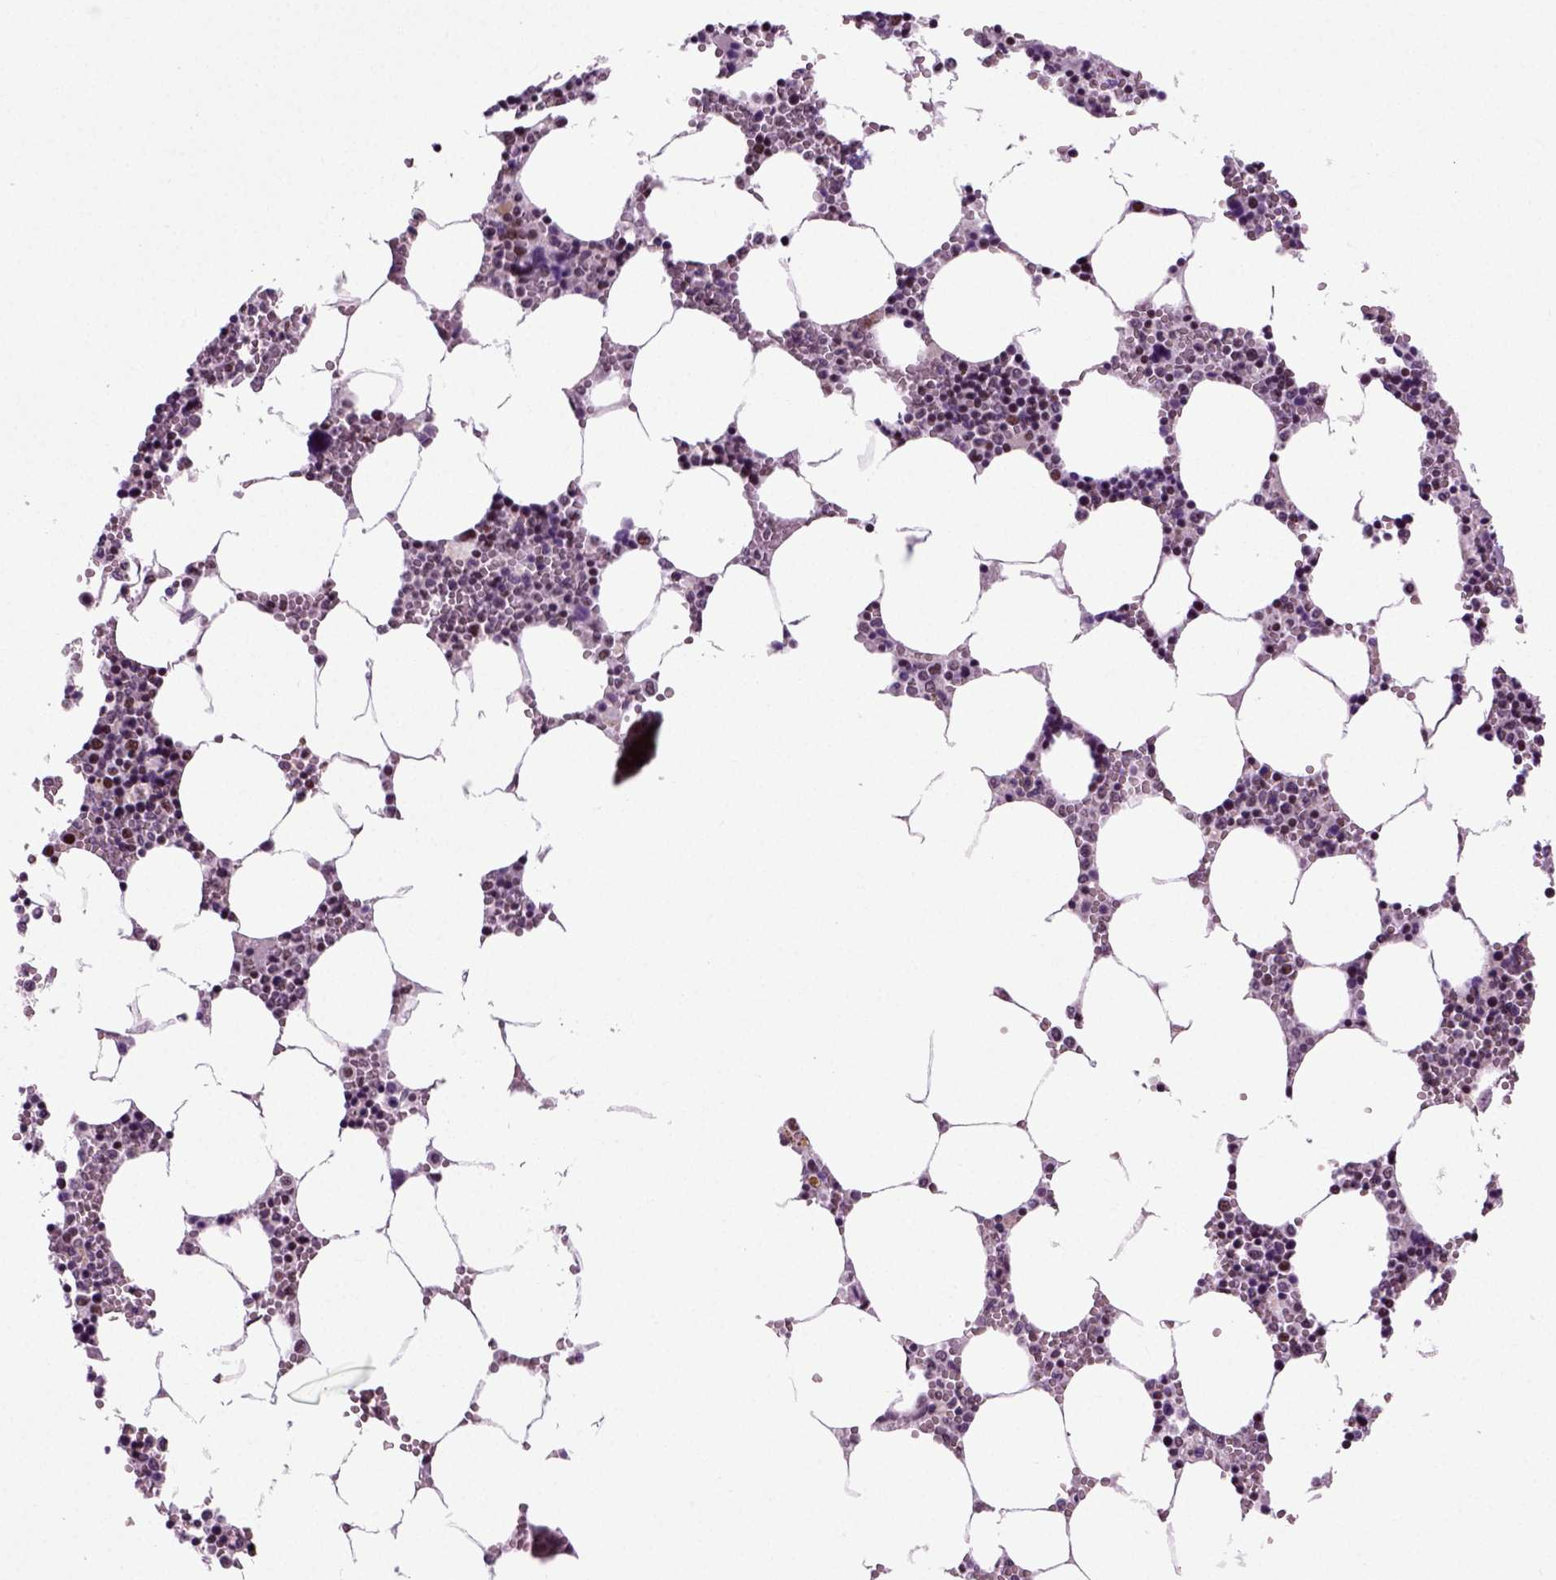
{"staining": {"intensity": "moderate", "quantity": "<25%", "location": "nuclear"}, "tissue": "bone marrow", "cell_type": "Hematopoietic cells", "image_type": "normal", "snomed": [{"axis": "morphology", "description": "Normal tissue, NOS"}, {"axis": "topography", "description": "Bone marrow"}], "caption": "Protein expression analysis of benign human bone marrow reveals moderate nuclear expression in approximately <25% of hematopoietic cells.", "gene": "RCOR3", "patient": {"sex": "female", "age": 64}}